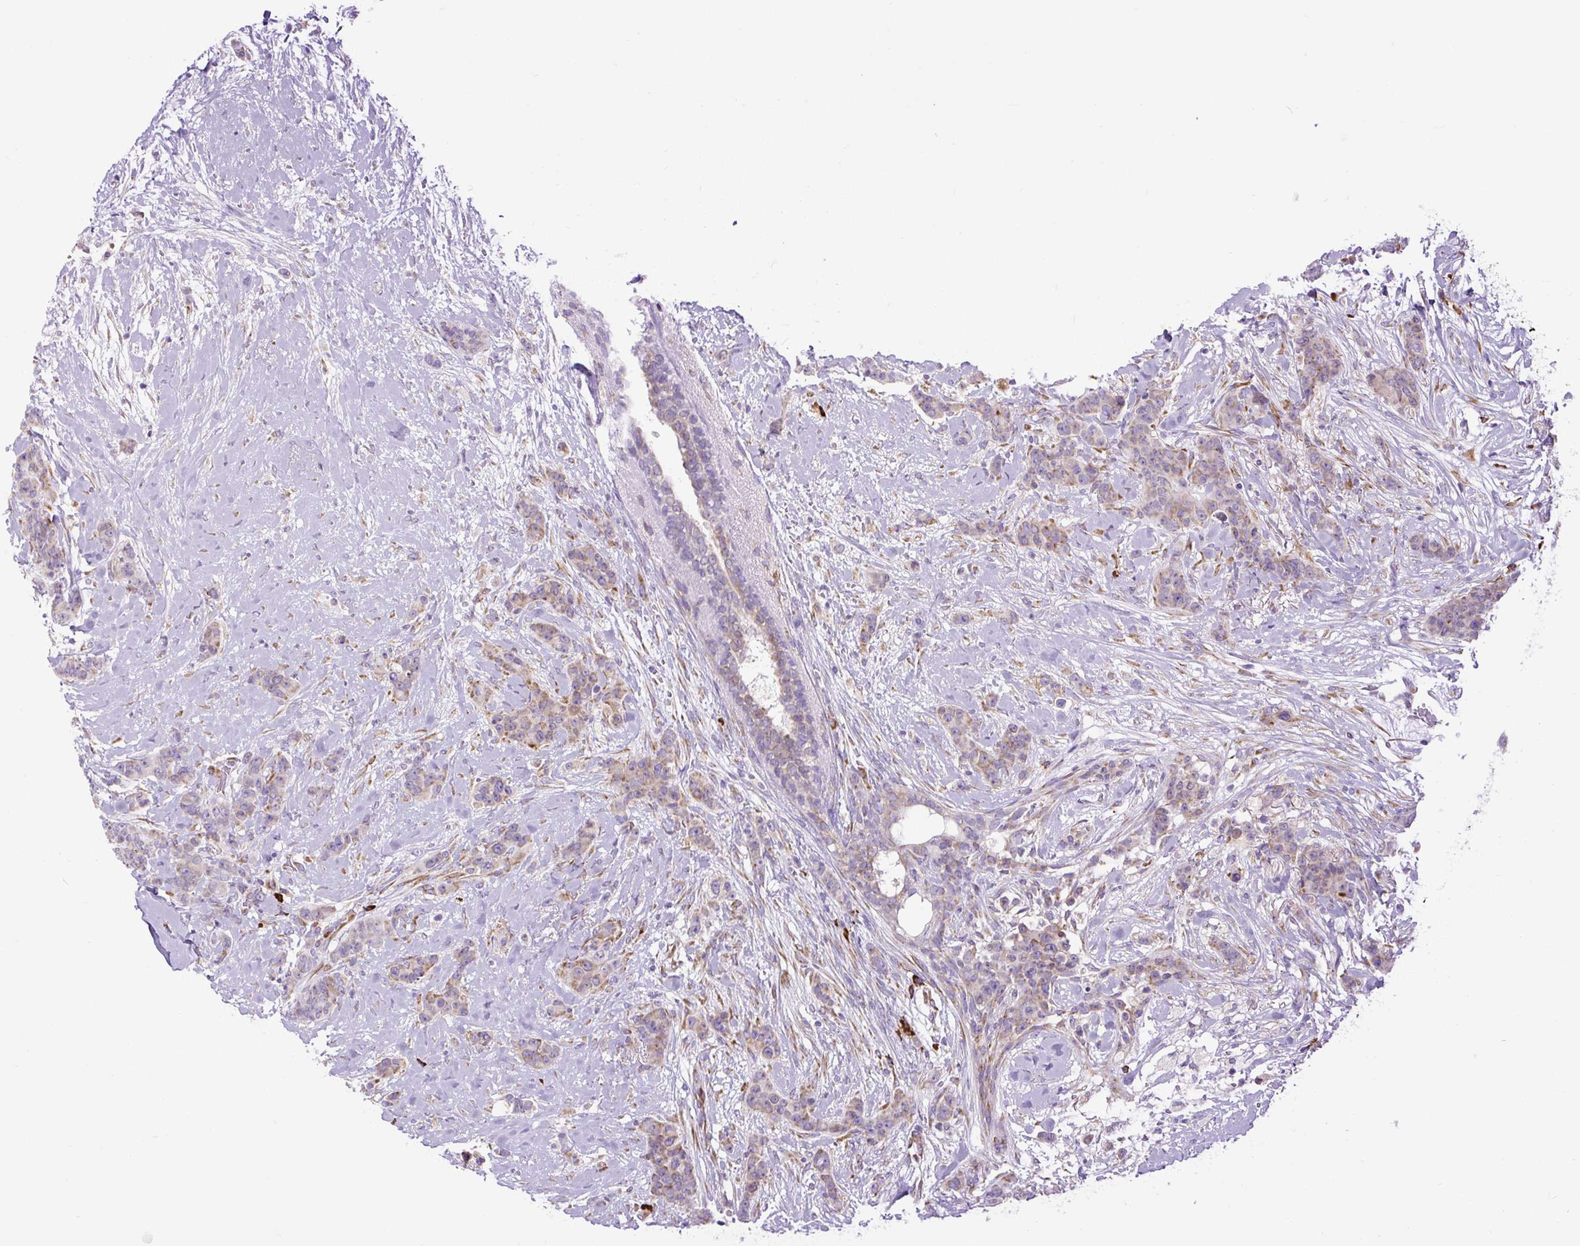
{"staining": {"intensity": "moderate", "quantity": "25%-75%", "location": "cytoplasmic/membranous"}, "tissue": "breast cancer", "cell_type": "Tumor cells", "image_type": "cancer", "snomed": [{"axis": "morphology", "description": "Duct carcinoma"}, {"axis": "topography", "description": "Breast"}], "caption": "DAB immunohistochemical staining of breast cancer (invasive ductal carcinoma) shows moderate cytoplasmic/membranous protein staining in about 25%-75% of tumor cells. (DAB (3,3'-diaminobenzidine) IHC with brightfield microscopy, high magnification).", "gene": "DDOST", "patient": {"sex": "female", "age": 40}}